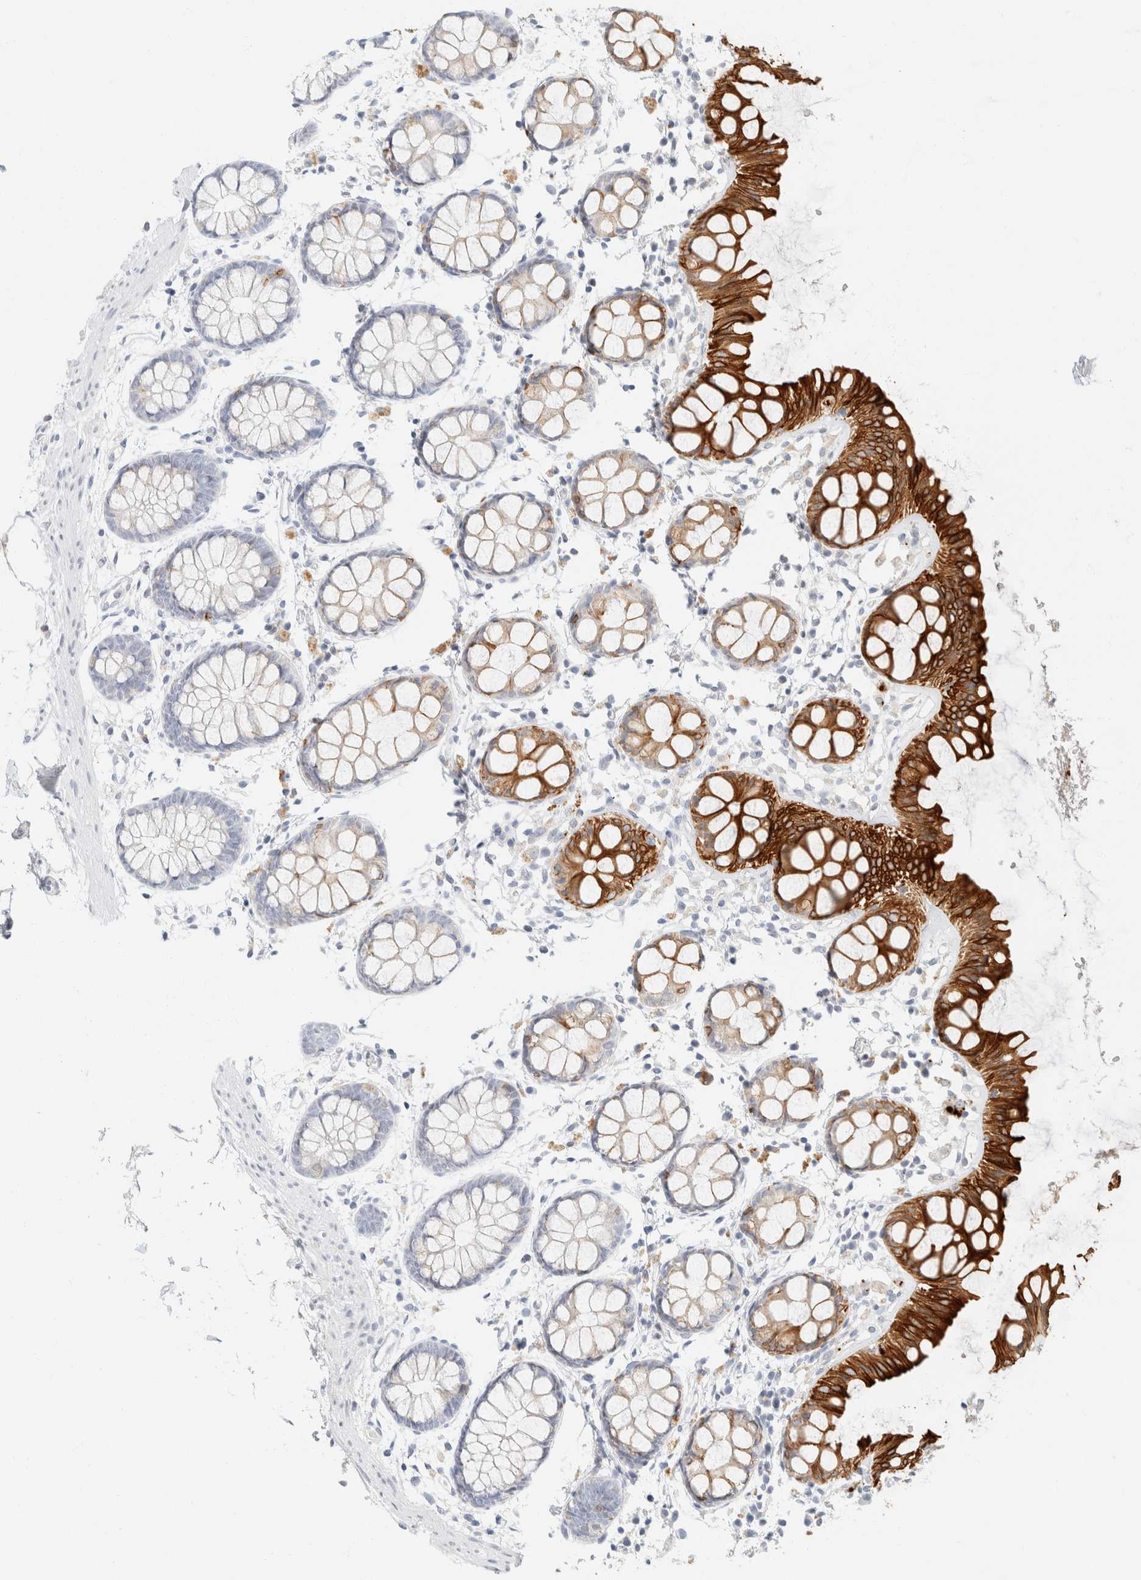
{"staining": {"intensity": "strong", "quantity": "25%-75%", "location": "cytoplasmic/membranous"}, "tissue": "rectum", "cell_type": "Glandular cells", "image_type": "normal", "snomed": [{"axis": "morphology", "description": "Normal tissue, NOS"}, {"axis": "topography", "description": "Rectum"}], "caption": "Protein expression analysis of benign rectum demonstrates strong cytoplasmic/membranous staining in approximately 25%-75% of glandular cells.", "gene": "KRT20", "patient": {"sex": "female", "age": 66}}